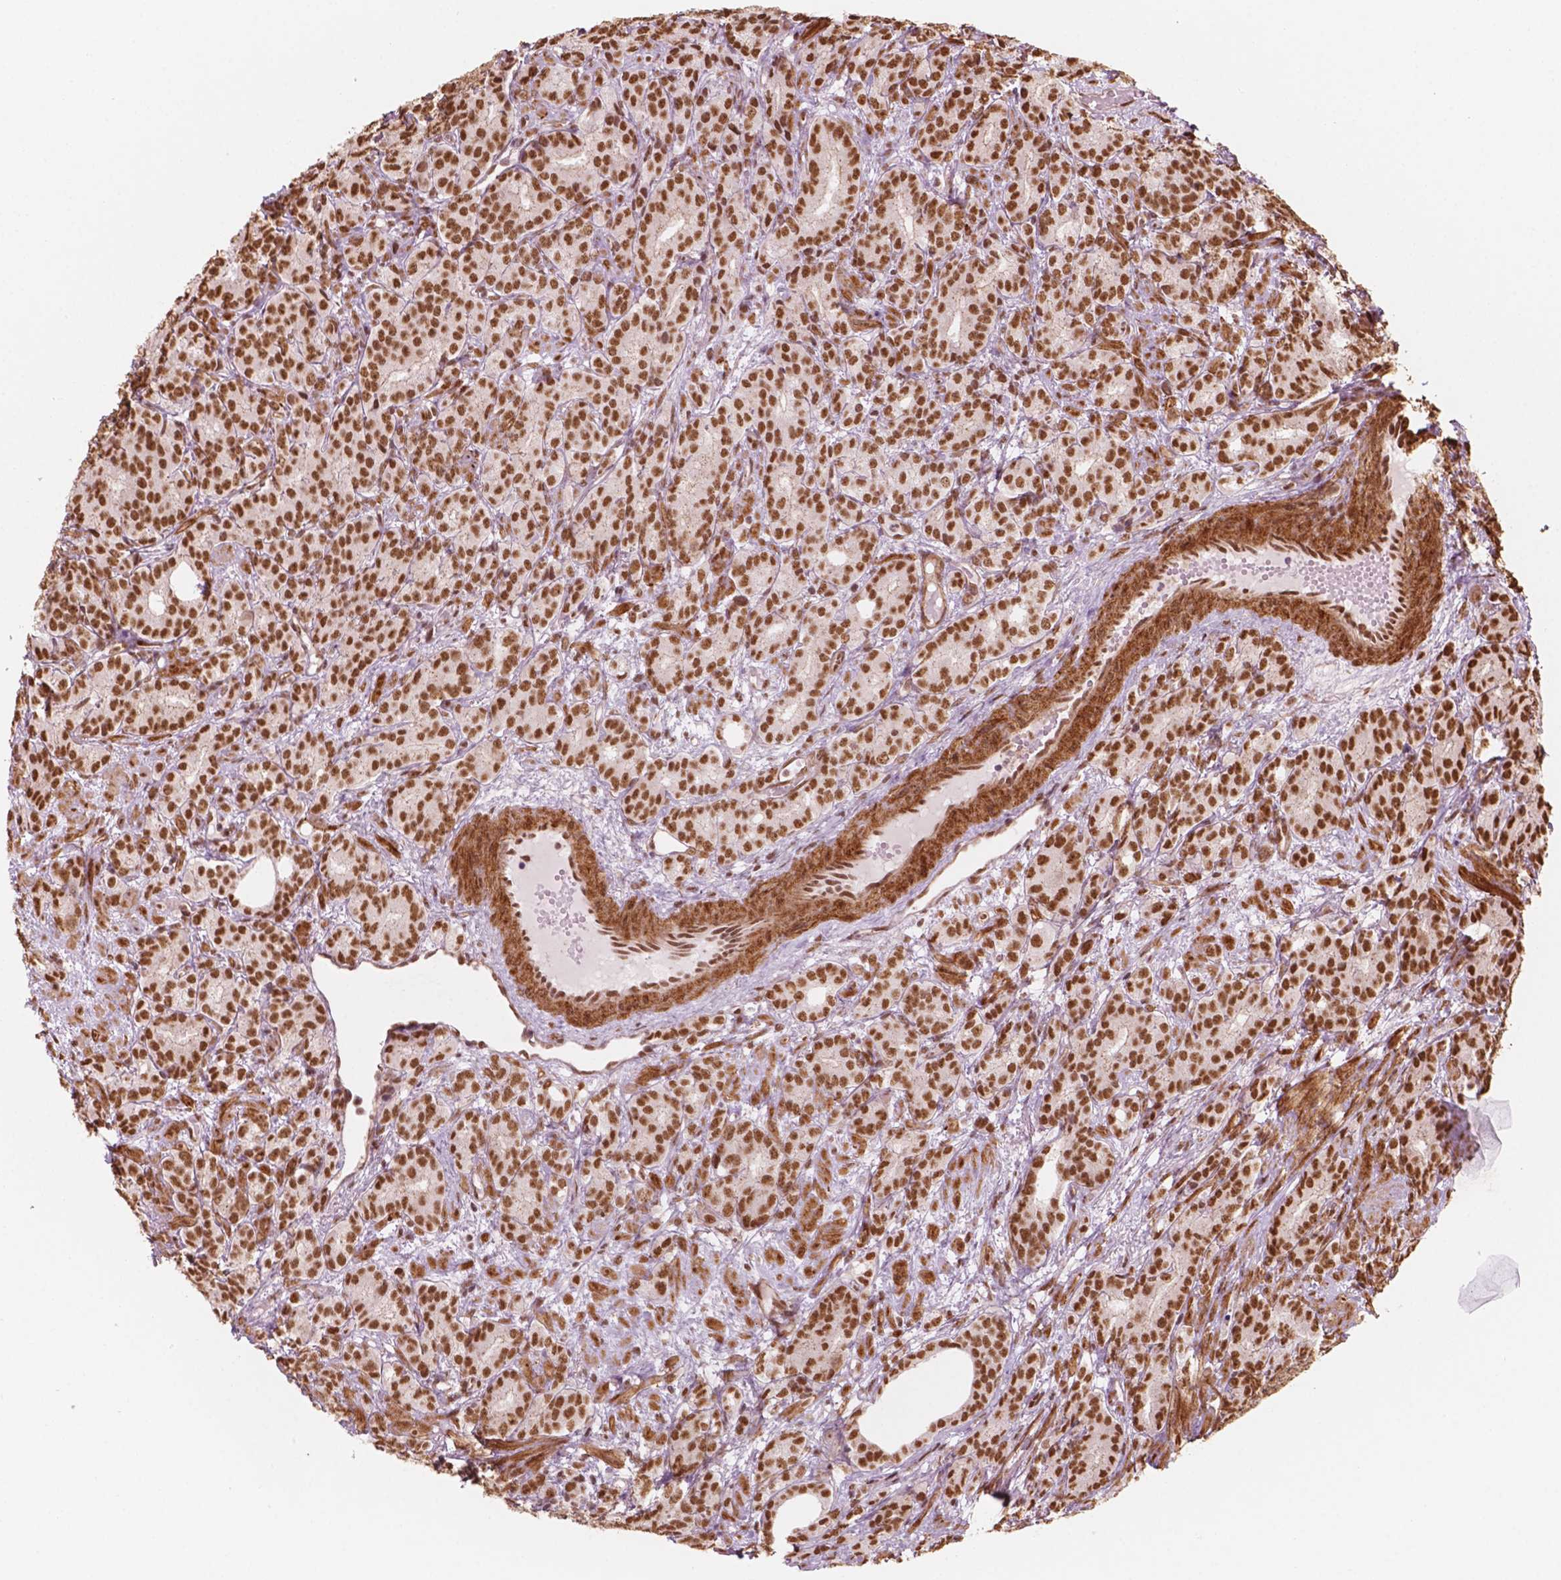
{"staining": {"intensity": "strong", "quantity": ">75%", "location": "nuclear"}, "tissue": "prostate cancer", "cell_type": "Tumor cells", "image_type": "cancer", "snomed": [{"axis": "morphology", "description": "Adenocarcinoma, High grade"}, {"axis": "topography", "description": "Prostate"}], "caption": "The micrograph exhibits immunohistochemical staining of prostate cancer (adenocarcinoma (high-grade)). There is strong nuclear positivity is identified in approximately >75% of tumor cells.", "gene": "GTF3C5", "patient": {"sex": "male", "age": 90}}